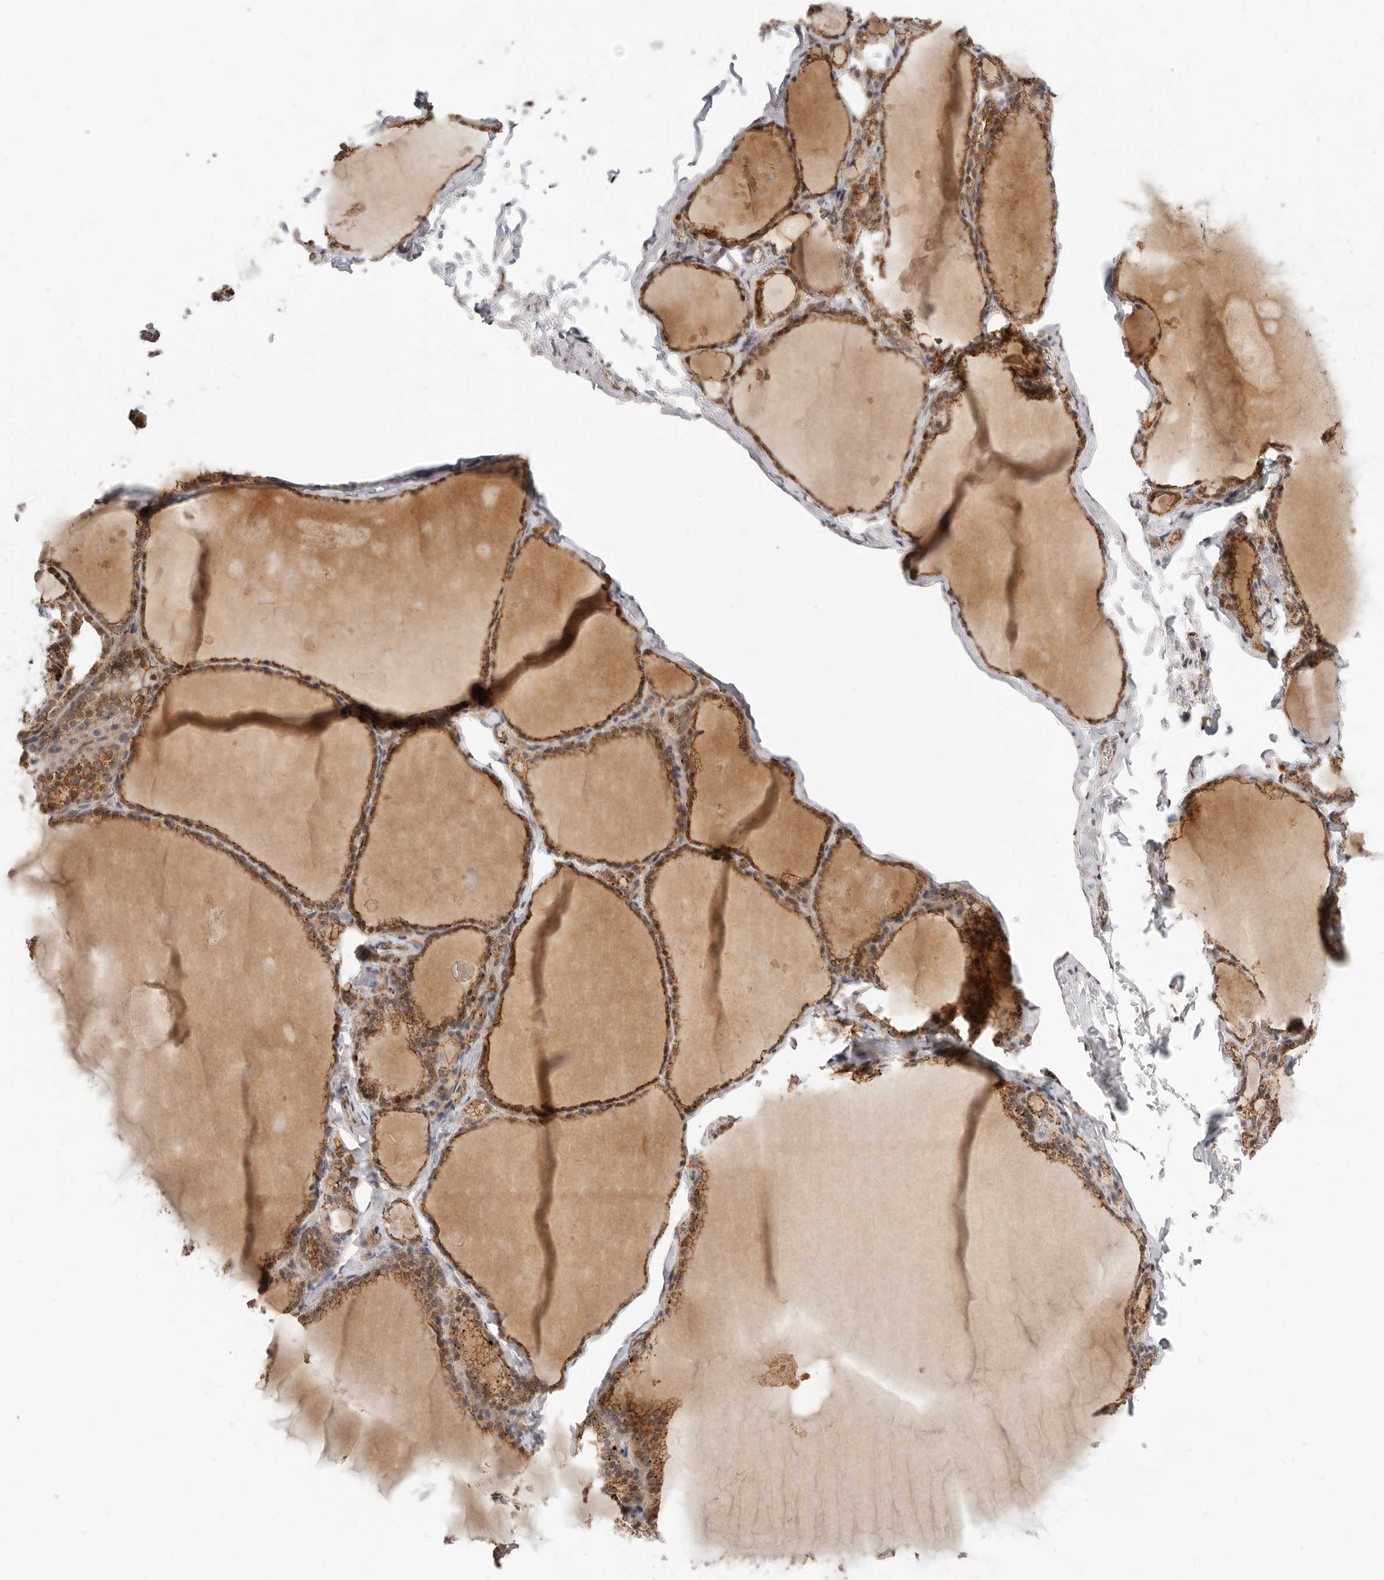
{"staining": {"intensity": "moderate", "quantity": ">75%", "location": "cytoplasmic/membranous"}, "tissue": "thyroid gland", "cell_type": "Glandular cells", "image_type": "normal", "snomed": [{"axis": "morphology", "description": "Normal tissue, NOS"}, {"axis": "topography", "description": "Thyroid gland"}], "caption": "A medium amount of moderate cytoplasmic/membranous staining is seen in approximately >75% of glandular cells in unremarkable thyroid gland. The staining was performed using DAB (3,3'-diaminobenzidine) to visualize the protein expression in brown, while the nuclei were stained in blue with hematoxylin (Magnification: 20x).", "gene": "USP49", "patient": {"sex": "male", "age": 56}}